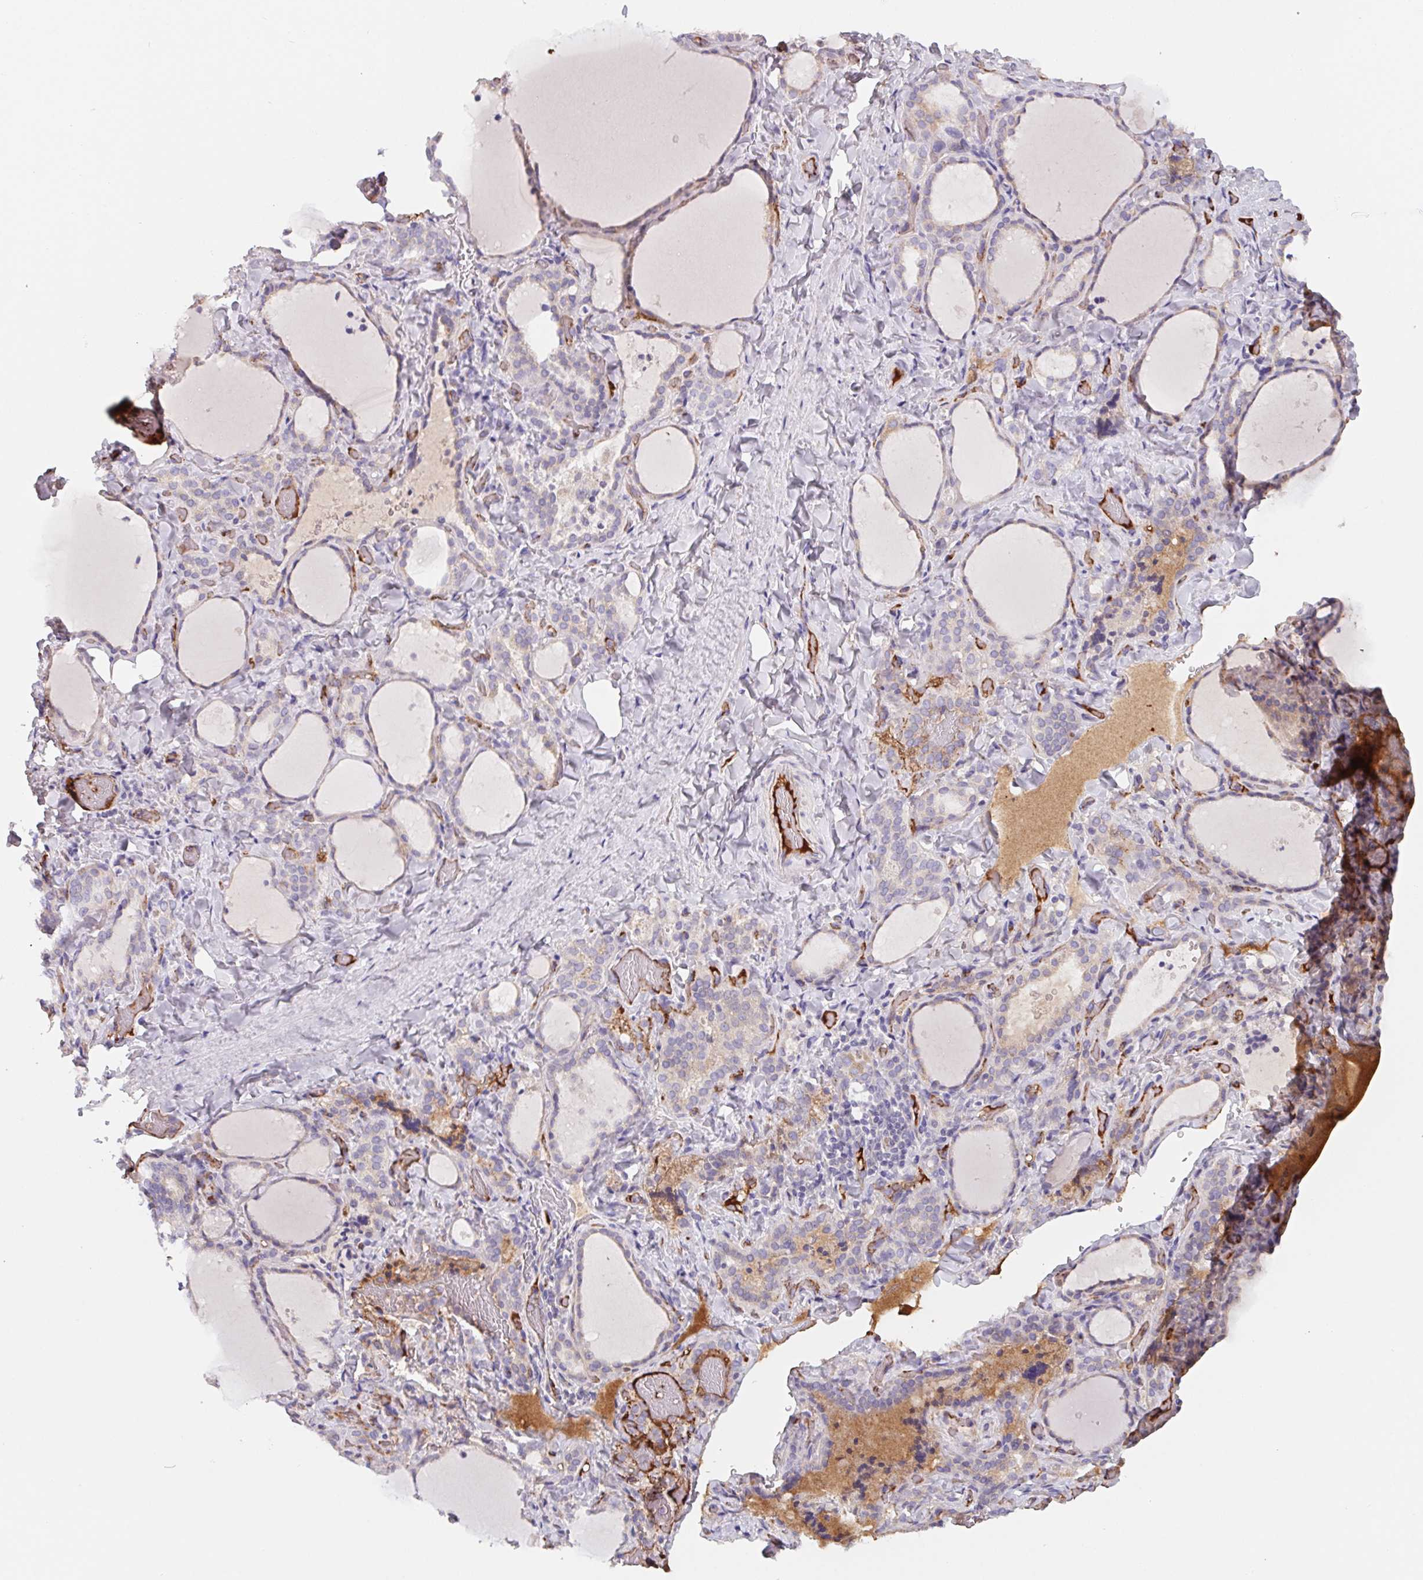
{"staining": {"intensity": "negative", "quantity": "none", "location": "none"}, "tissue": "thyroid gland", "cell_type": "Glandular cells", "image_type": "normal", "snomed": [{"axis": "morphology", "description": "Normal tissue, NOS"}, {"axis": "topography", "description": "Thyroid gland"}], "caption": "Thyroid gland stained for a protein using immunohistochemistry displays no staining glandular cells.", "gene": "LPA", "patient": {"sex": "female", "age": 22}}